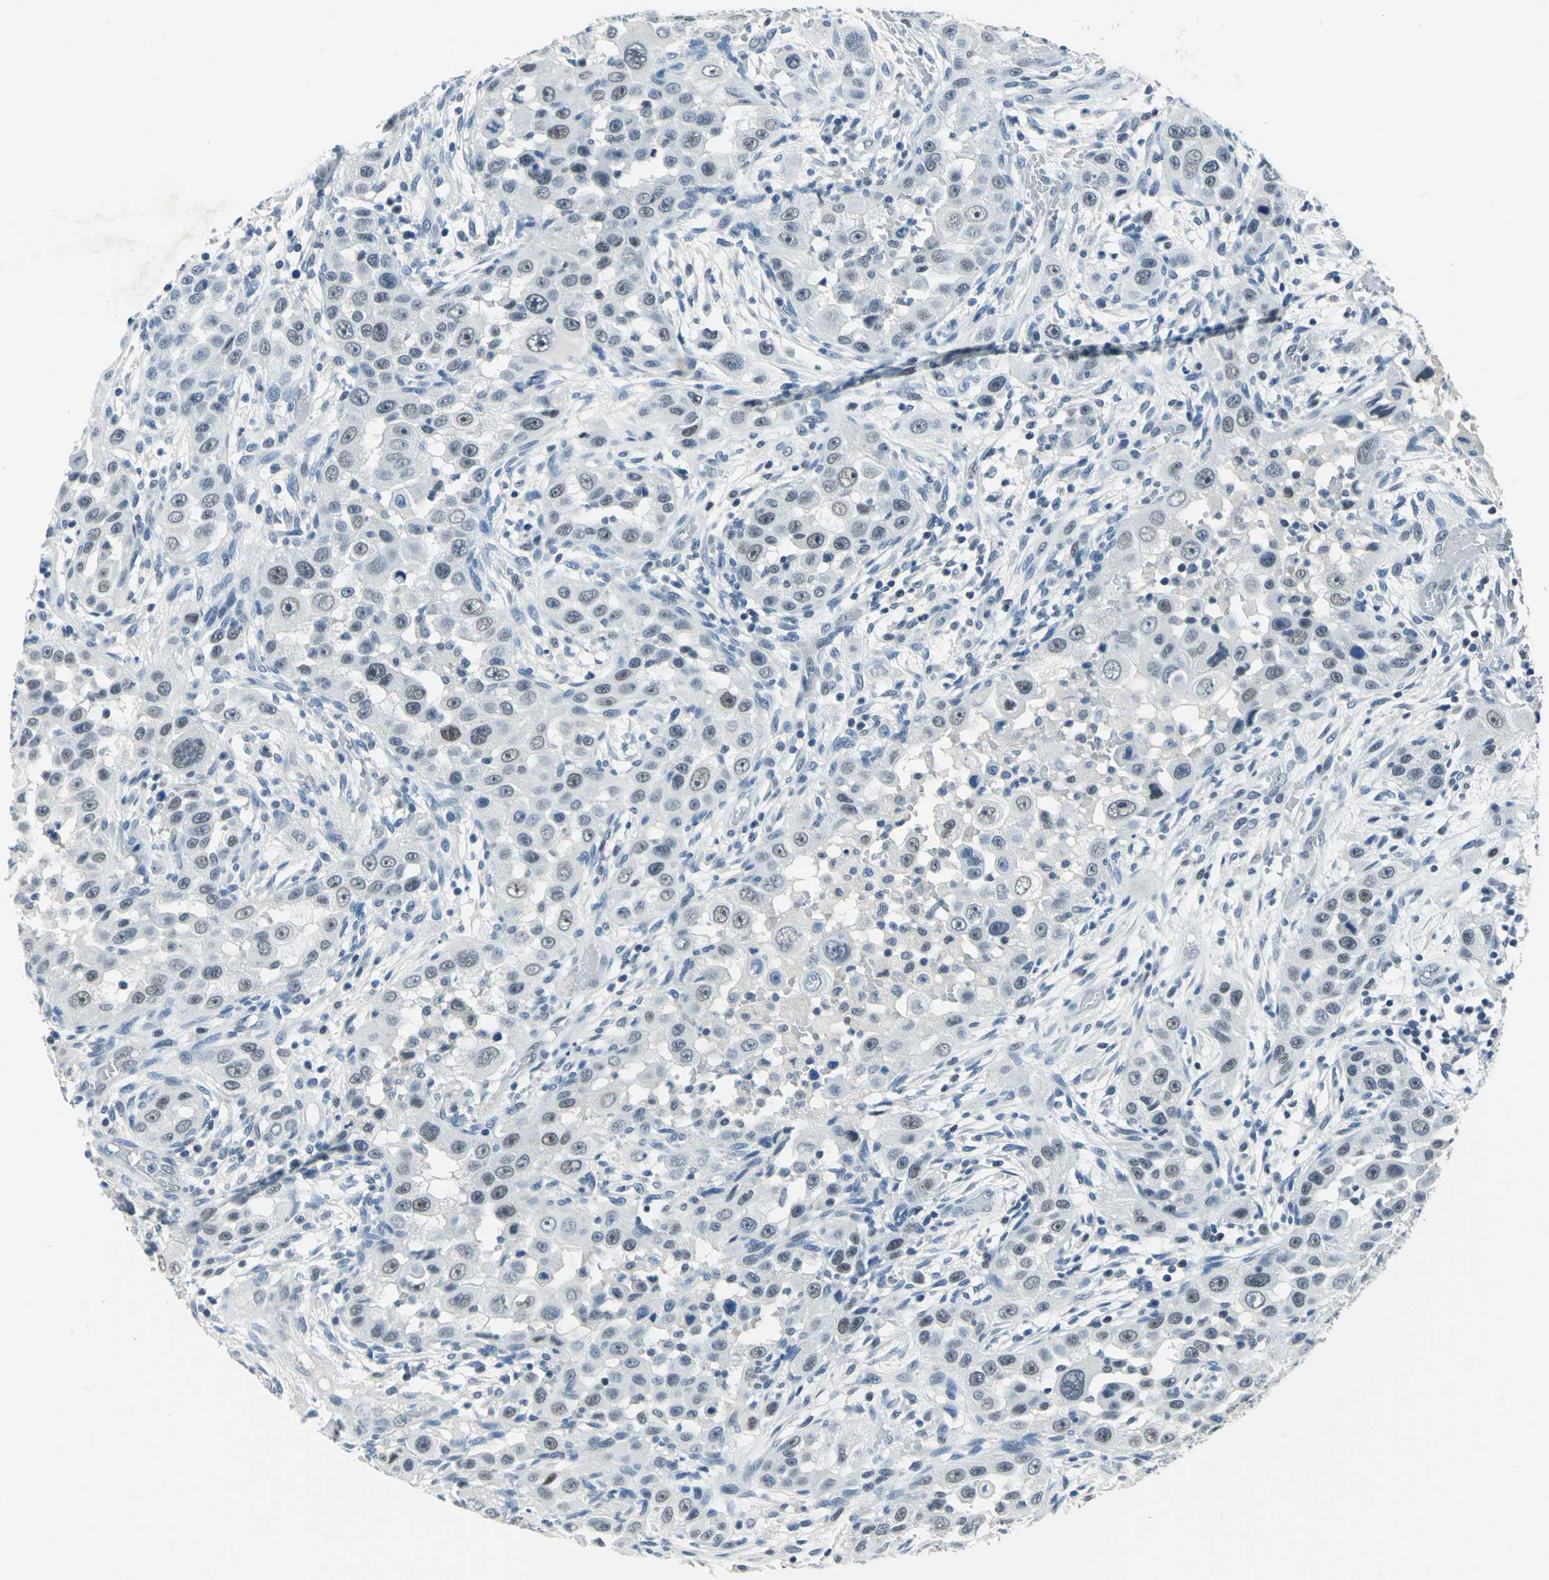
{"staining": {"intensity": "weak", "quantity": "25%-75%", "location": "nuclear"}, "tissue": "head and neck cancer", "cell_type": "Tumor cells", "image_type": "cancer", "snomed": [{"axis": "morphology", "description": "Carcinoma, NOS"}, {"axis": "topography", "description": "Head-Neck"}], "caption": "IHC of human head and neck cancer reveals low levels of weak nuclear staining in about 25%-75% of tumor cells.", "gene": "RAD17", "patient": {"sex": "male", "age": 87}}